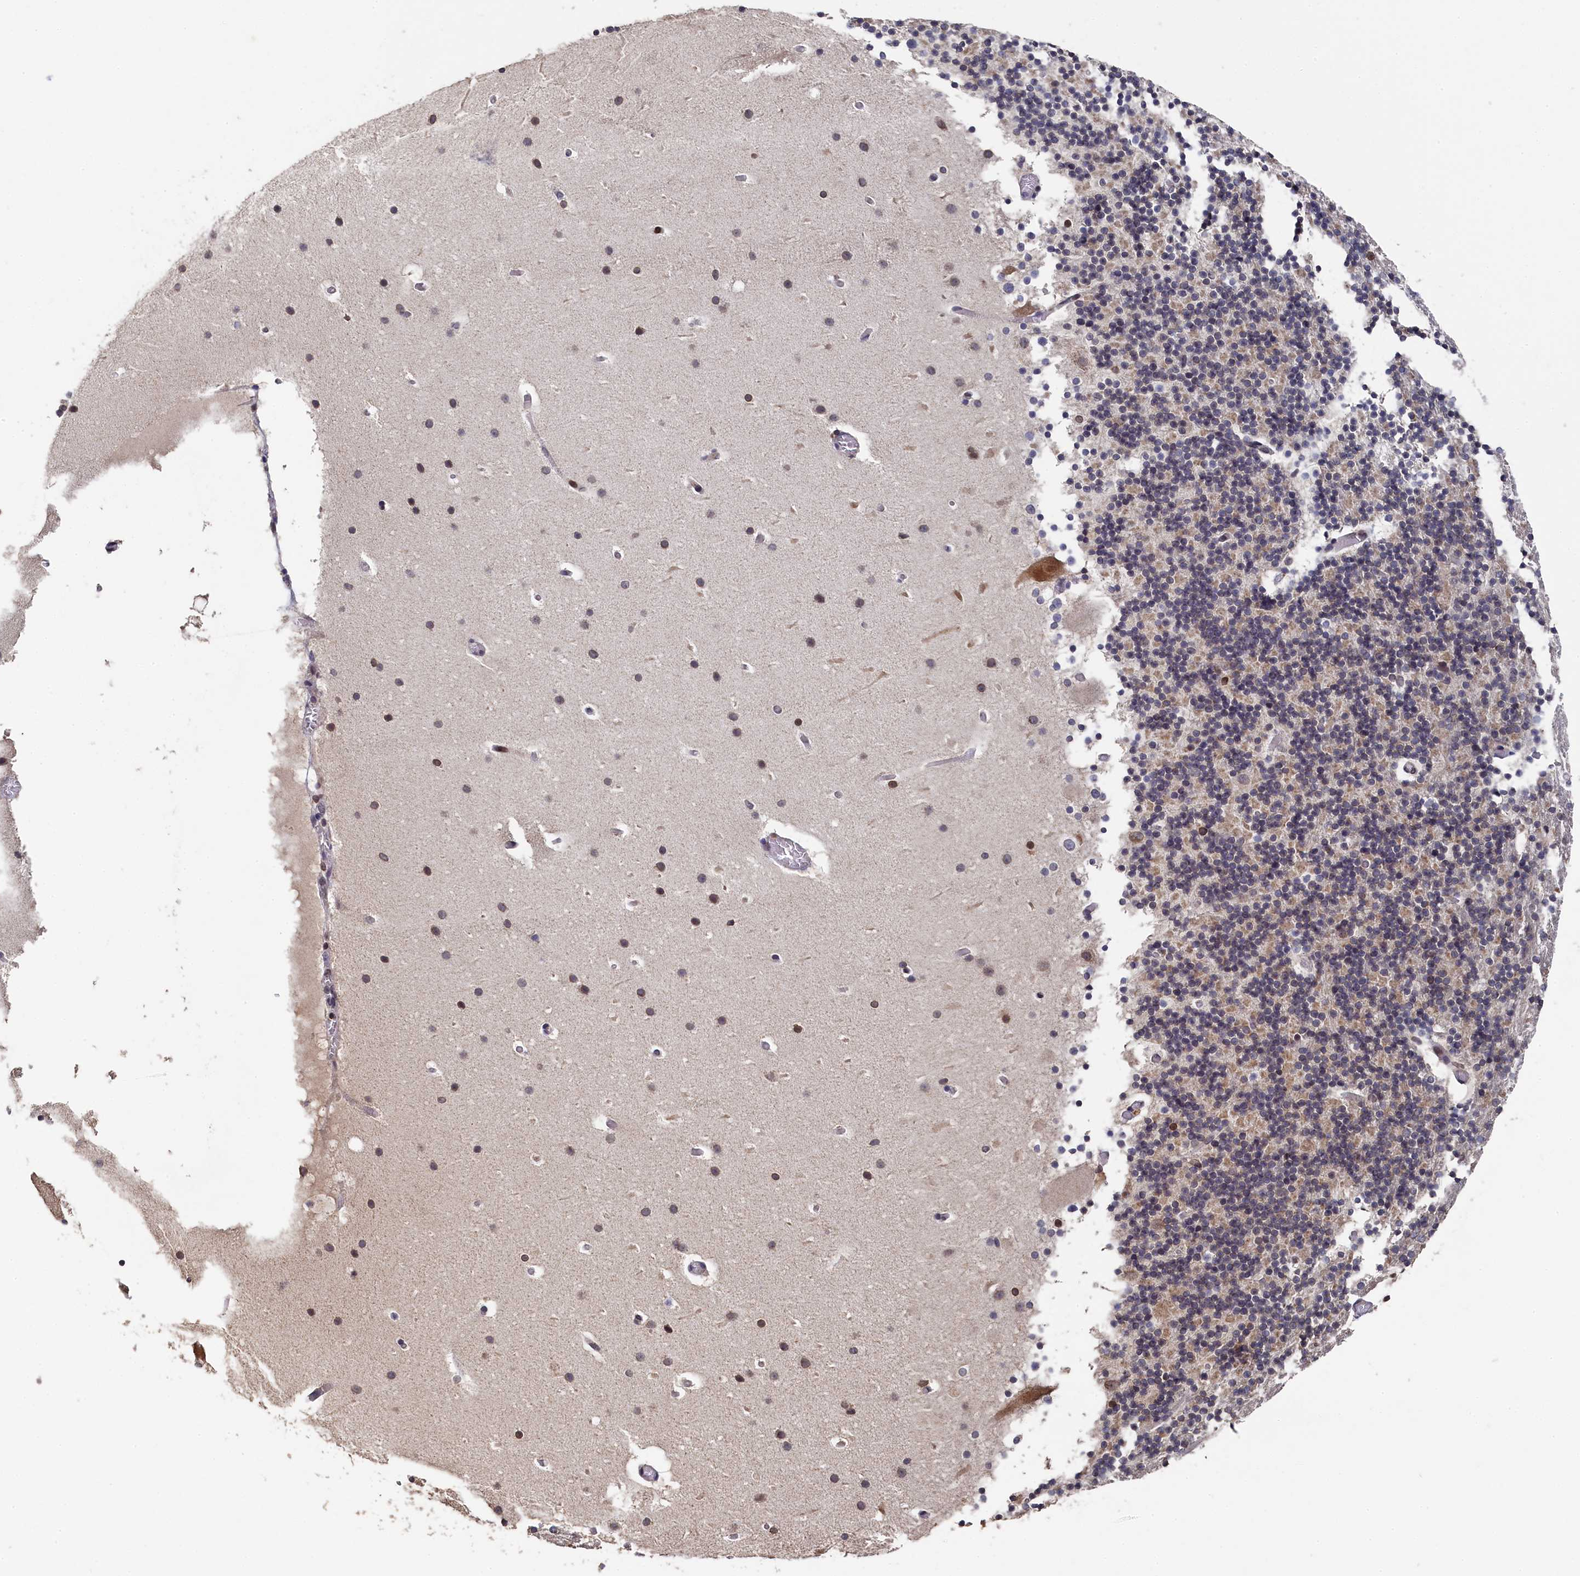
{"staining": {"intensity": "weak", "quantity": "25%-75%", "location": "cytoplasmic/membranous"}, "tissue": "cerebellum", "cell_type": "Cells in granular layer", "image_type": "normal", "snomed": [{"axis": "morphology", "description": "Normal tissue, NOS"}, {"axis": "topography", "description": "Cerebellum"}], "caption": "The histopathology image displays staining of unremarkable cerebellum, revealing weak cytoplasmic/membranous protein staining (brown color) within cells in granular layer.", "gene": "ANKEF1", "patient": {"sex": "male", "age": 57}}